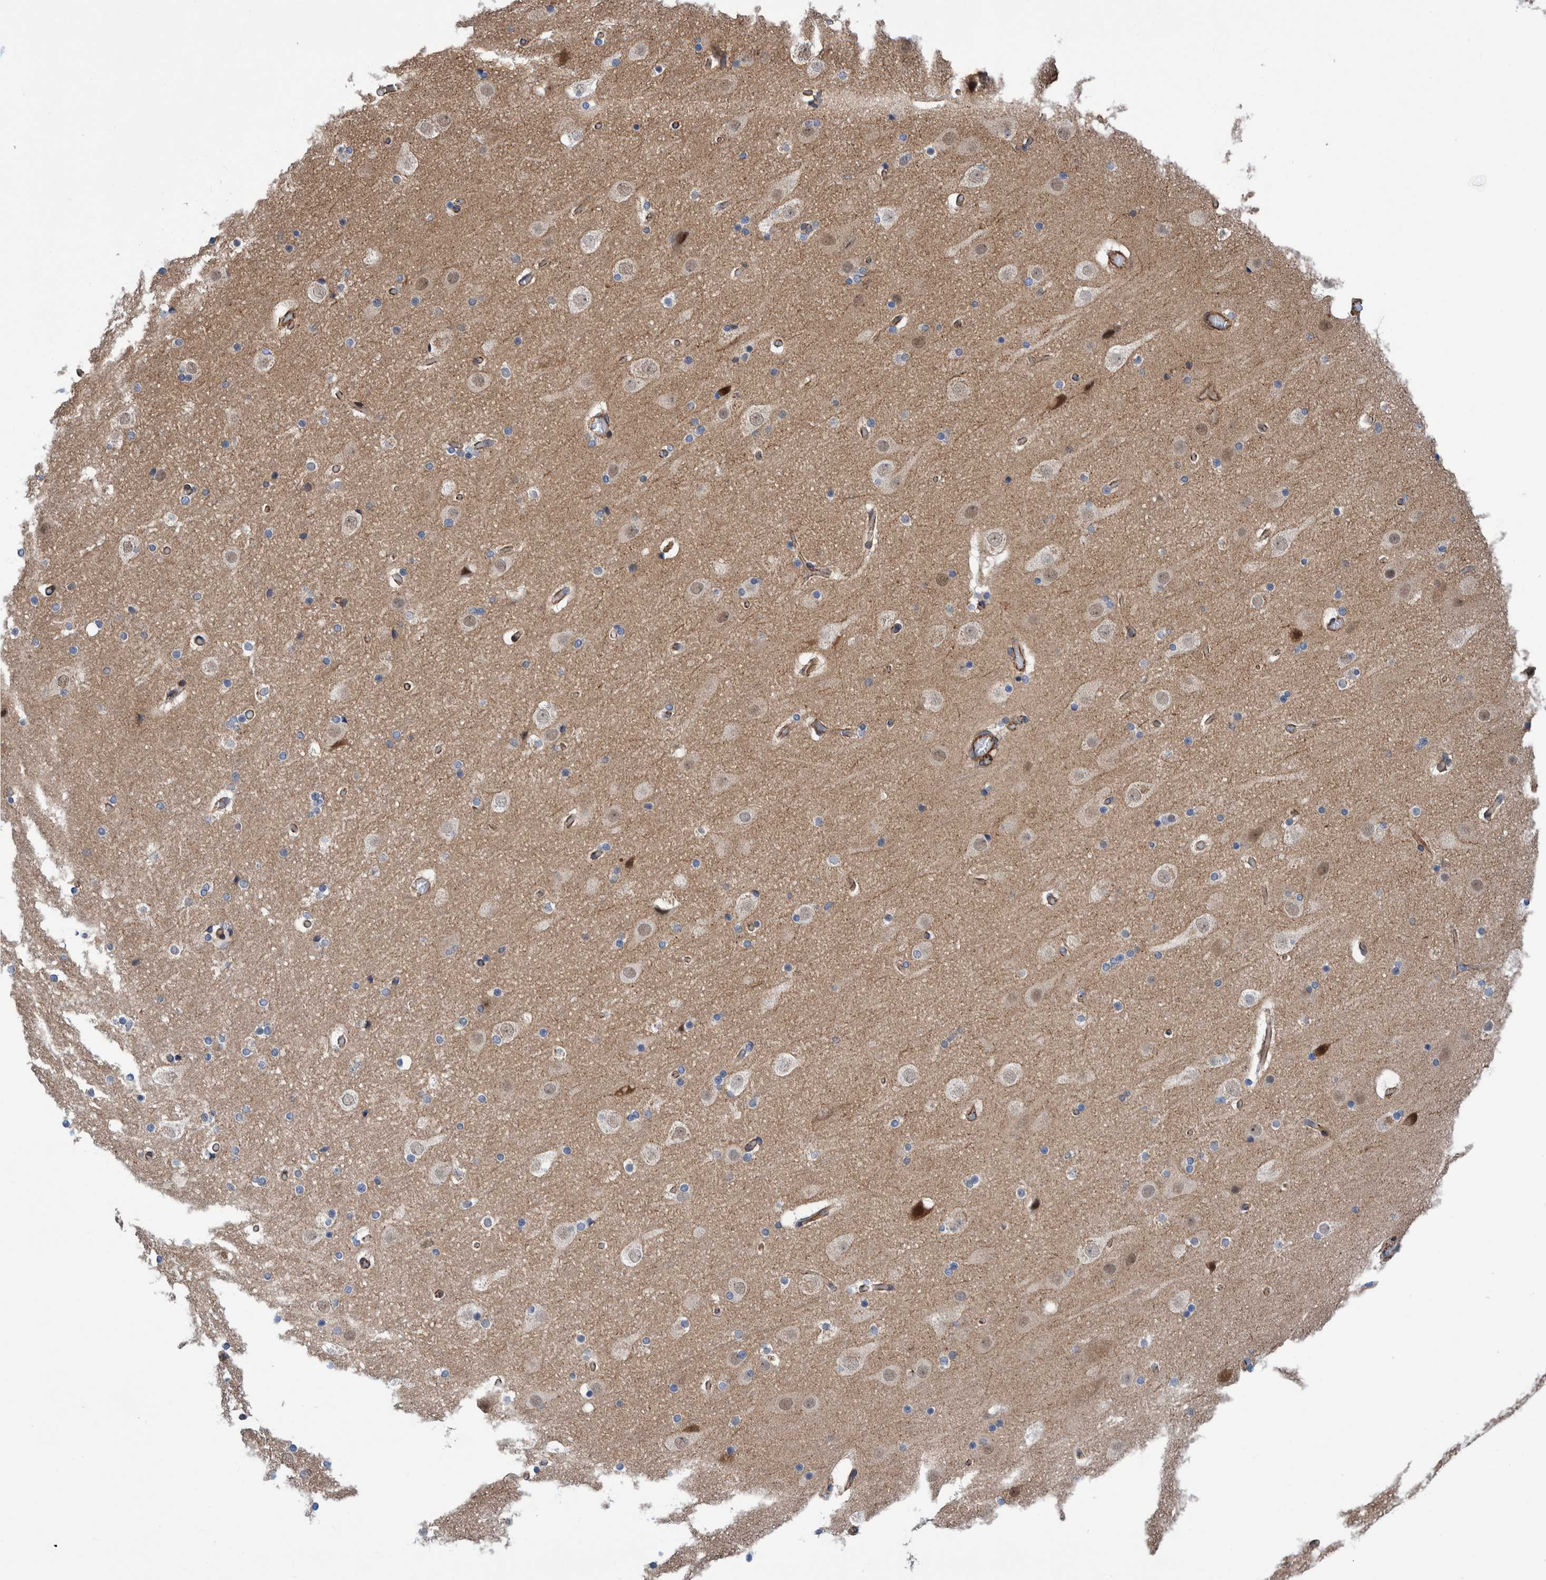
{"staining": {"intensity": "moderate", "quantity": ">75%", "location": "cytoplasmic/membranous"}, "tissue": "cerebral cortex", "cell_type": "Endothelial cells", "image_type": "normal", "snomed": [{"axis": "morphology", "description": "Normal tissue, NOS"}, {"axis": "topography", "description": "Cerebral cortex"}], "caption": "Protein positivity by immunohistochemistry exhibits moderate cytoplasmic/membranous staining in about >75% of endothelial cells in benign cerebral cortex. (DAB IHC, brown staining for protein, blue staining for nuclei).", "gene": "ENSG00000262660", "patient": {"sex": "male", "age": 57}}